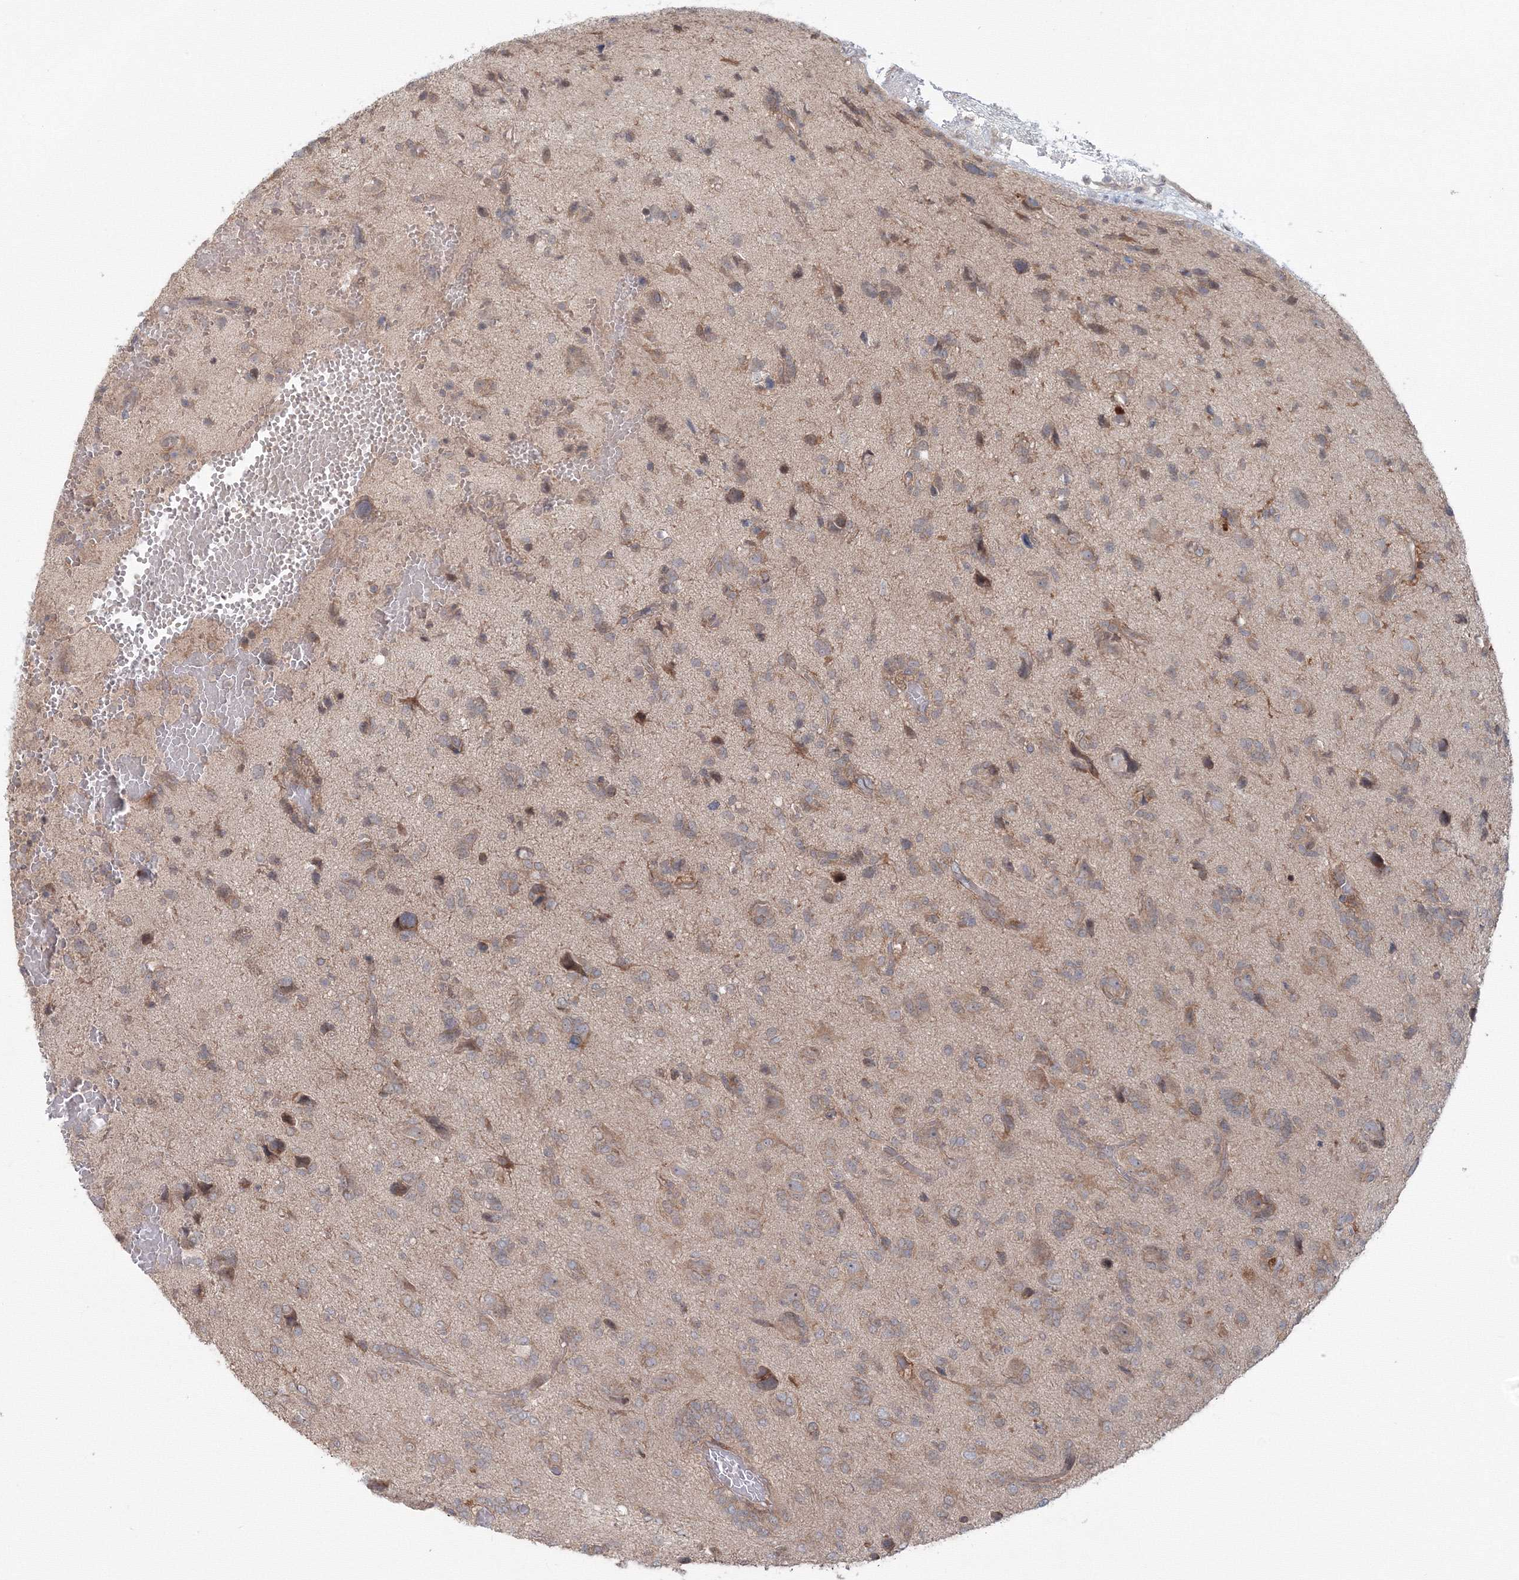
{"staining": {"intensity": "weak", "quantity": "25%-75%", "location": "cytoplasmic/membranous"}, "tissue": "glioma", "cell_type": "Tumor cells", "image_type": "cancer", "snomed": [{"axis": "morphology", "description": "Glioma, malignant, High grade"}, {"axis": "topography", "description": "Brain"}], "caption": "Immunohistochemical staining of human glioma reveals low levels of weak cytoplasmic/membranous positivity in approximately 25%-75% of tumor cells.", "gene": "MKRN2", "patient": {"sex": "female", "age": 59}}